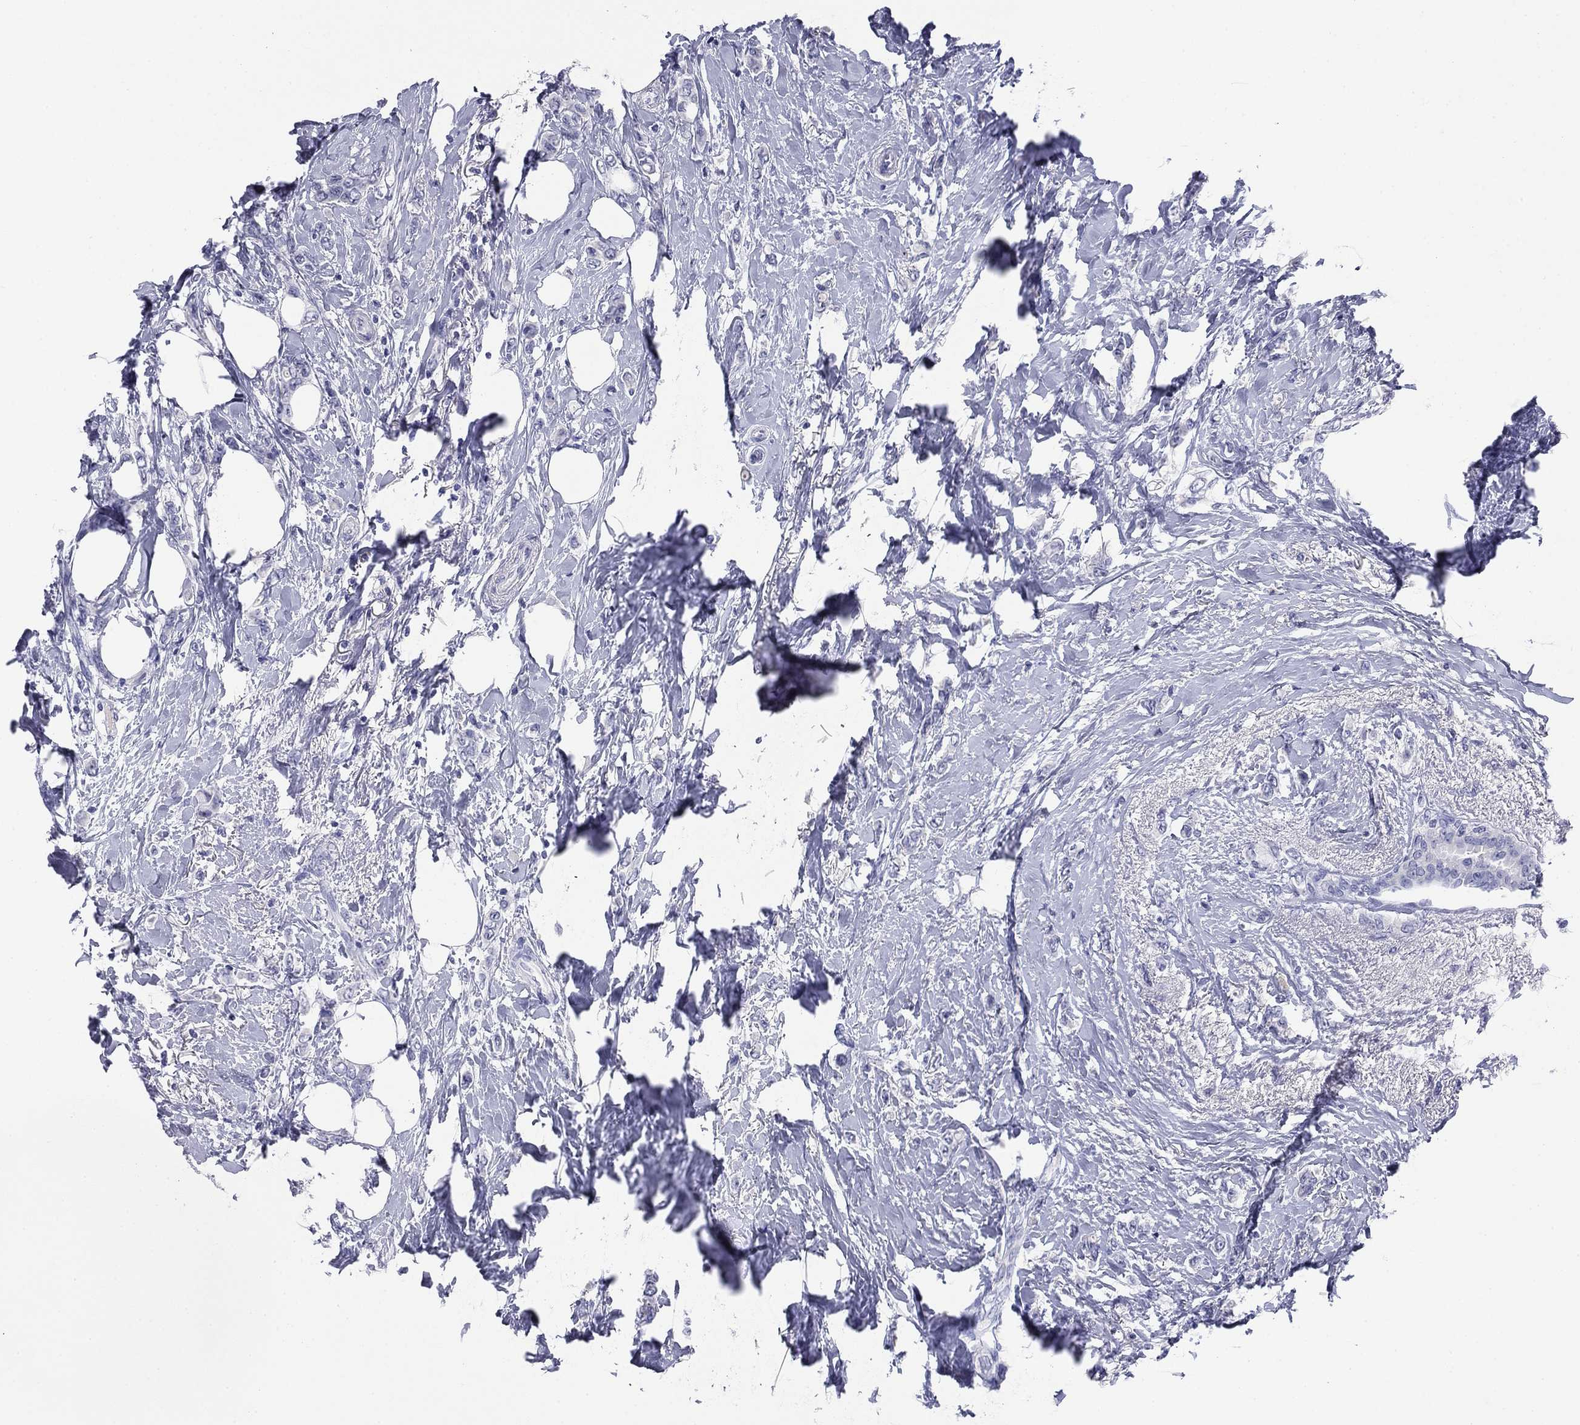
{"staining": {"intensity": "negative", "quantity": "none", "location": "none"}, "tissue": "breast cancer", "cell_type": "Tumor cells", "image_type": "cancer", "snomed": [{"axis": "morphology", "description": "Lobular carcinoma"}, {"axis": "topography", "description": "Breast"}], "caption": "Immunohistochemistry micrograph of neoplastic tissue: breast lobular carcinoma stained with DAB (3,3'-diaminobenzidine) reveals no significant protein expression in tumor cells.", "gene": "ABCC2", "patient": {"sex": "female", "age": 66}}